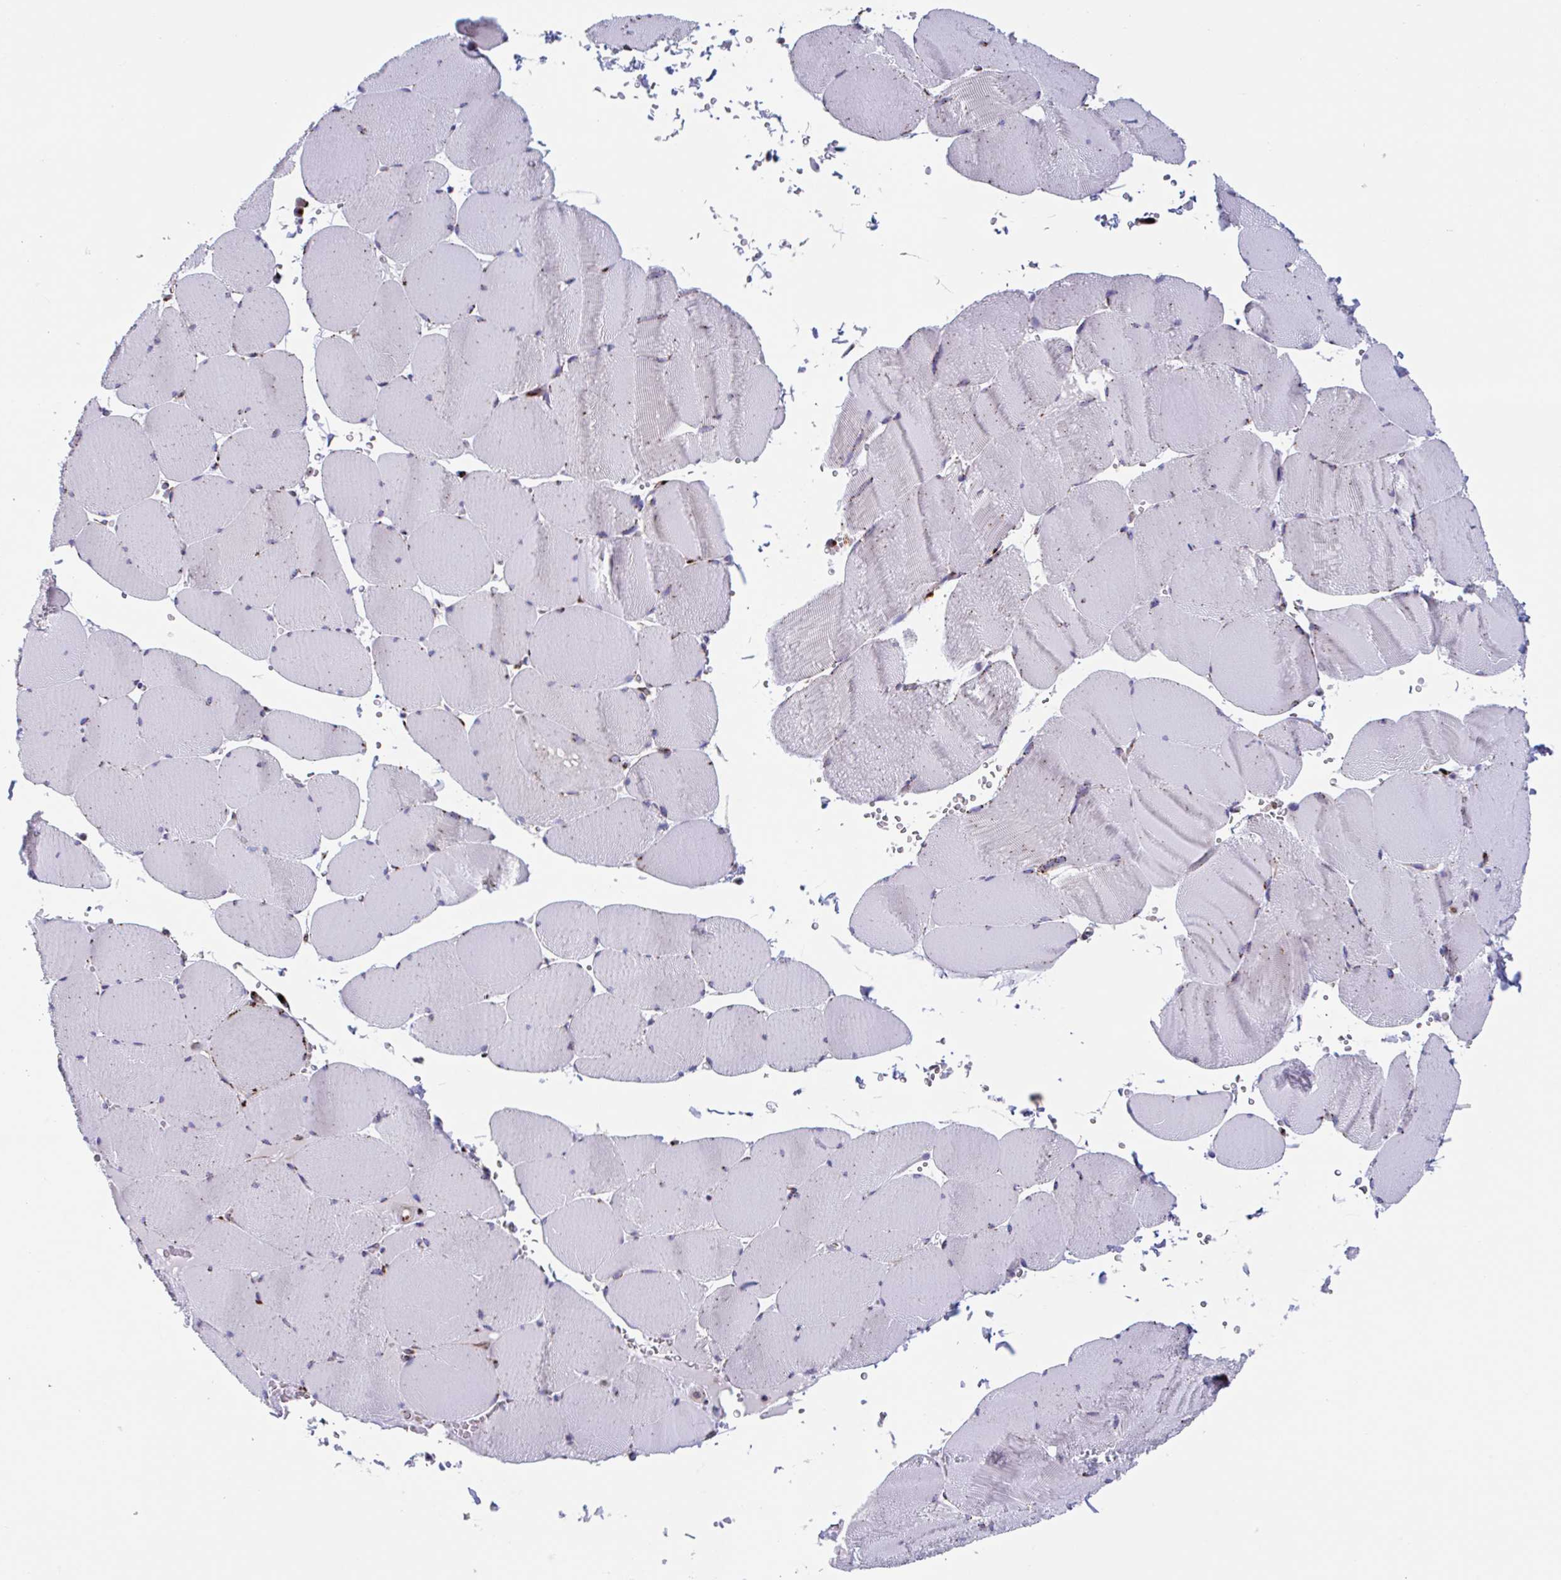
{"staining": {"intensity": "moderate", "quantity": "<25%", "location": "cytoplasmic/membranous"}, "tissue": "skeletal muscle", "cell_type": "Myocytes", "image_type": "normal", "snomed": [{"axis": "morphology", "description": "Normal tissue, NOS"}, {"axis": "topography", "description": "Skeletal muscle"}, {"axis": "topography", "description": "Head-Neck"}], "caption": "IHC photomicrograph of normal skeletal muscle: skeletal muscle stained using immunohistochemistry (IHC) shows low levels of moderate protein expression localized specifically in the cytoplasmic/membranous of myocytes, appearing as a cytoplasmic/membranous brown color.", "gene": "RFK", "patient": {"sex": "male", "age": 66}}